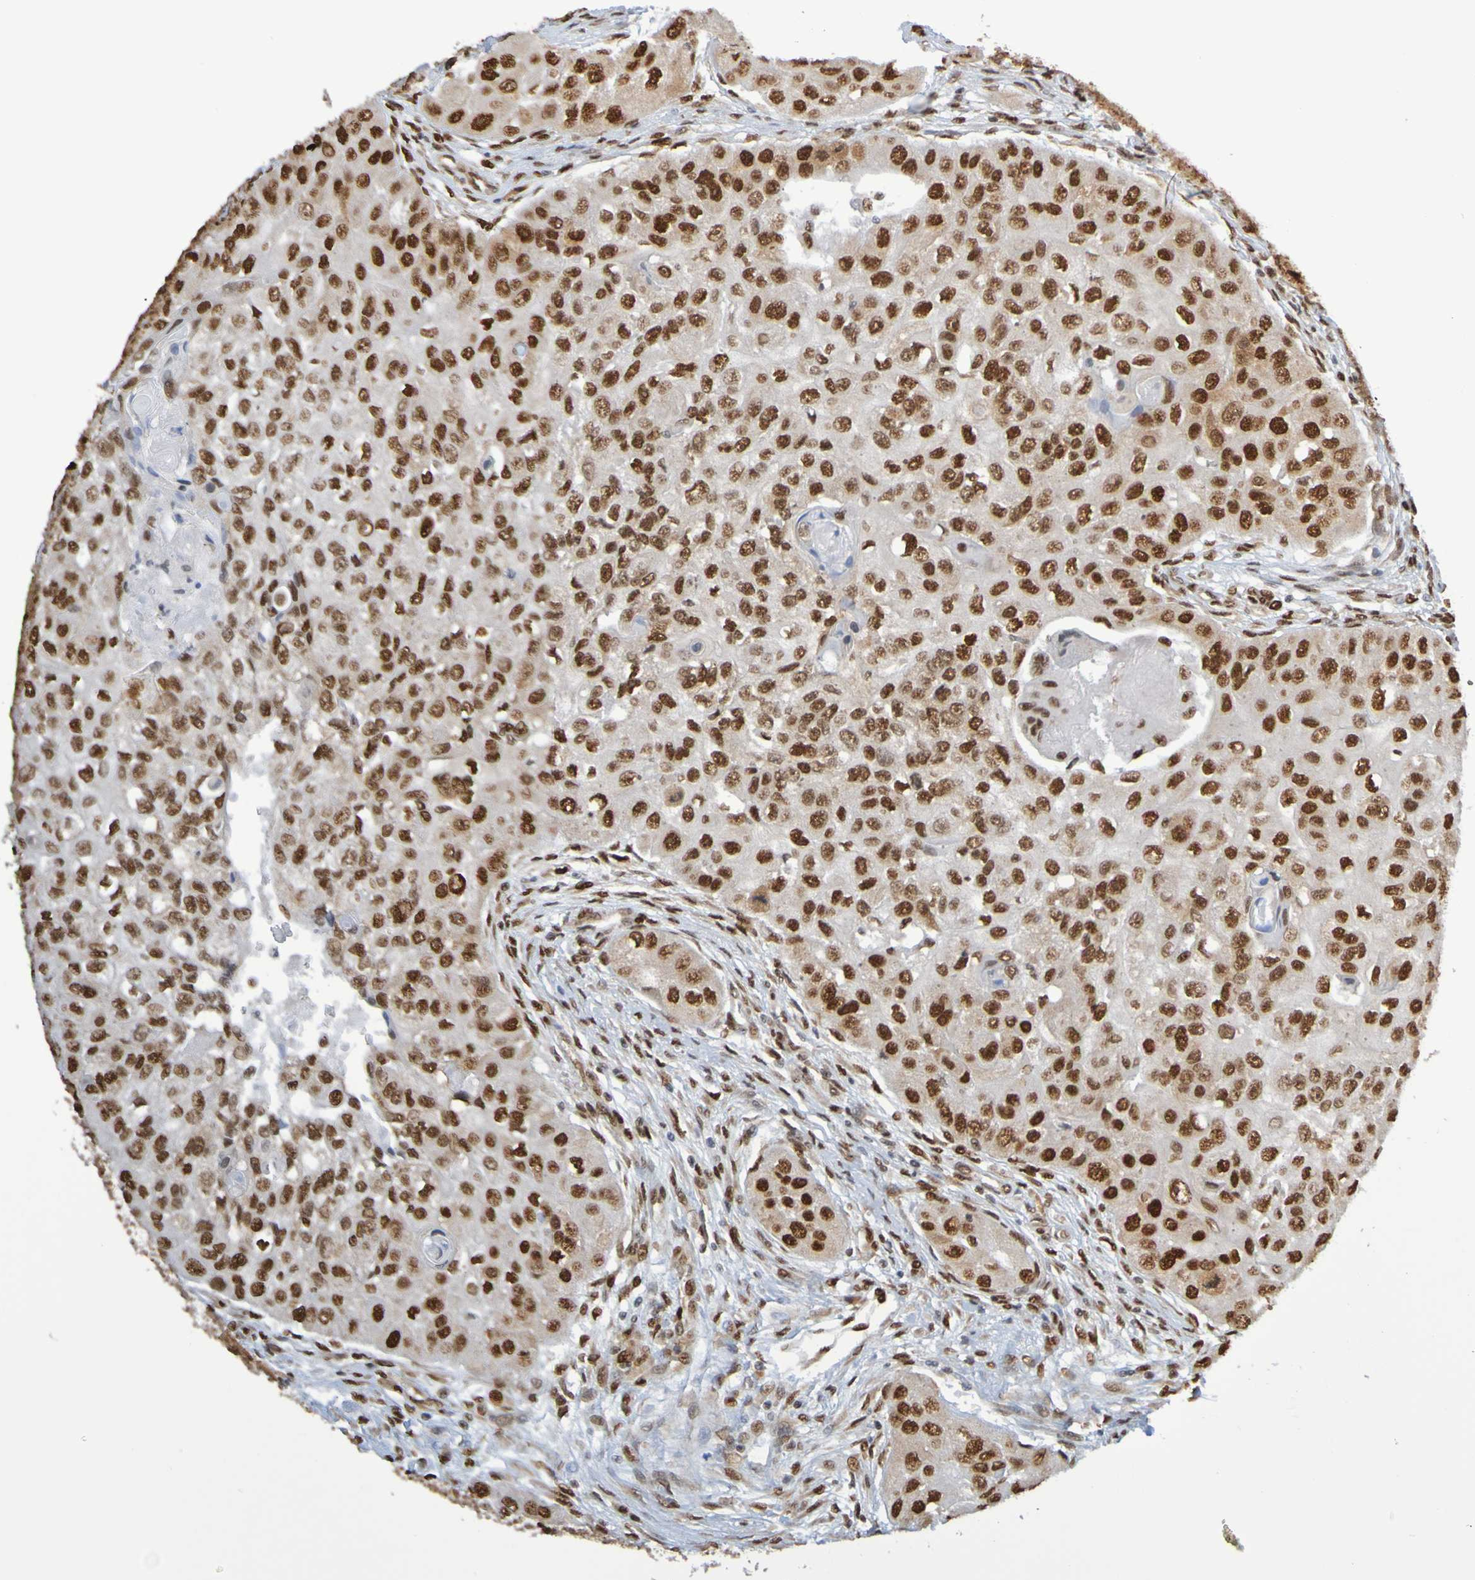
{"staining": {"intensity": "strong", "quantity": ">75%", "location": "nuclear"}, "tissue": "head and neck cancer", "cell_type": "Tumor cells", "image_type": "cancer", "snomed": [{"axis": "morphology", "description": "Normal tissue, NOS"}, {"axis": "morphology", "description": "Squamous cell carcinoma, NOS"}, {"axis": "topography", "description": "Skeletal muscle"}, {"axis": "topography", "description": "Head-Neck"}], "caption": "Immunohistochemical staining of head and neck squamous cell carcinoma exhibits high levels of strong nuclear protein positivity in approximately >75% of tumor cells.", "gene": "HDAC2", "patient": {"sex": "male", "age": 51}}